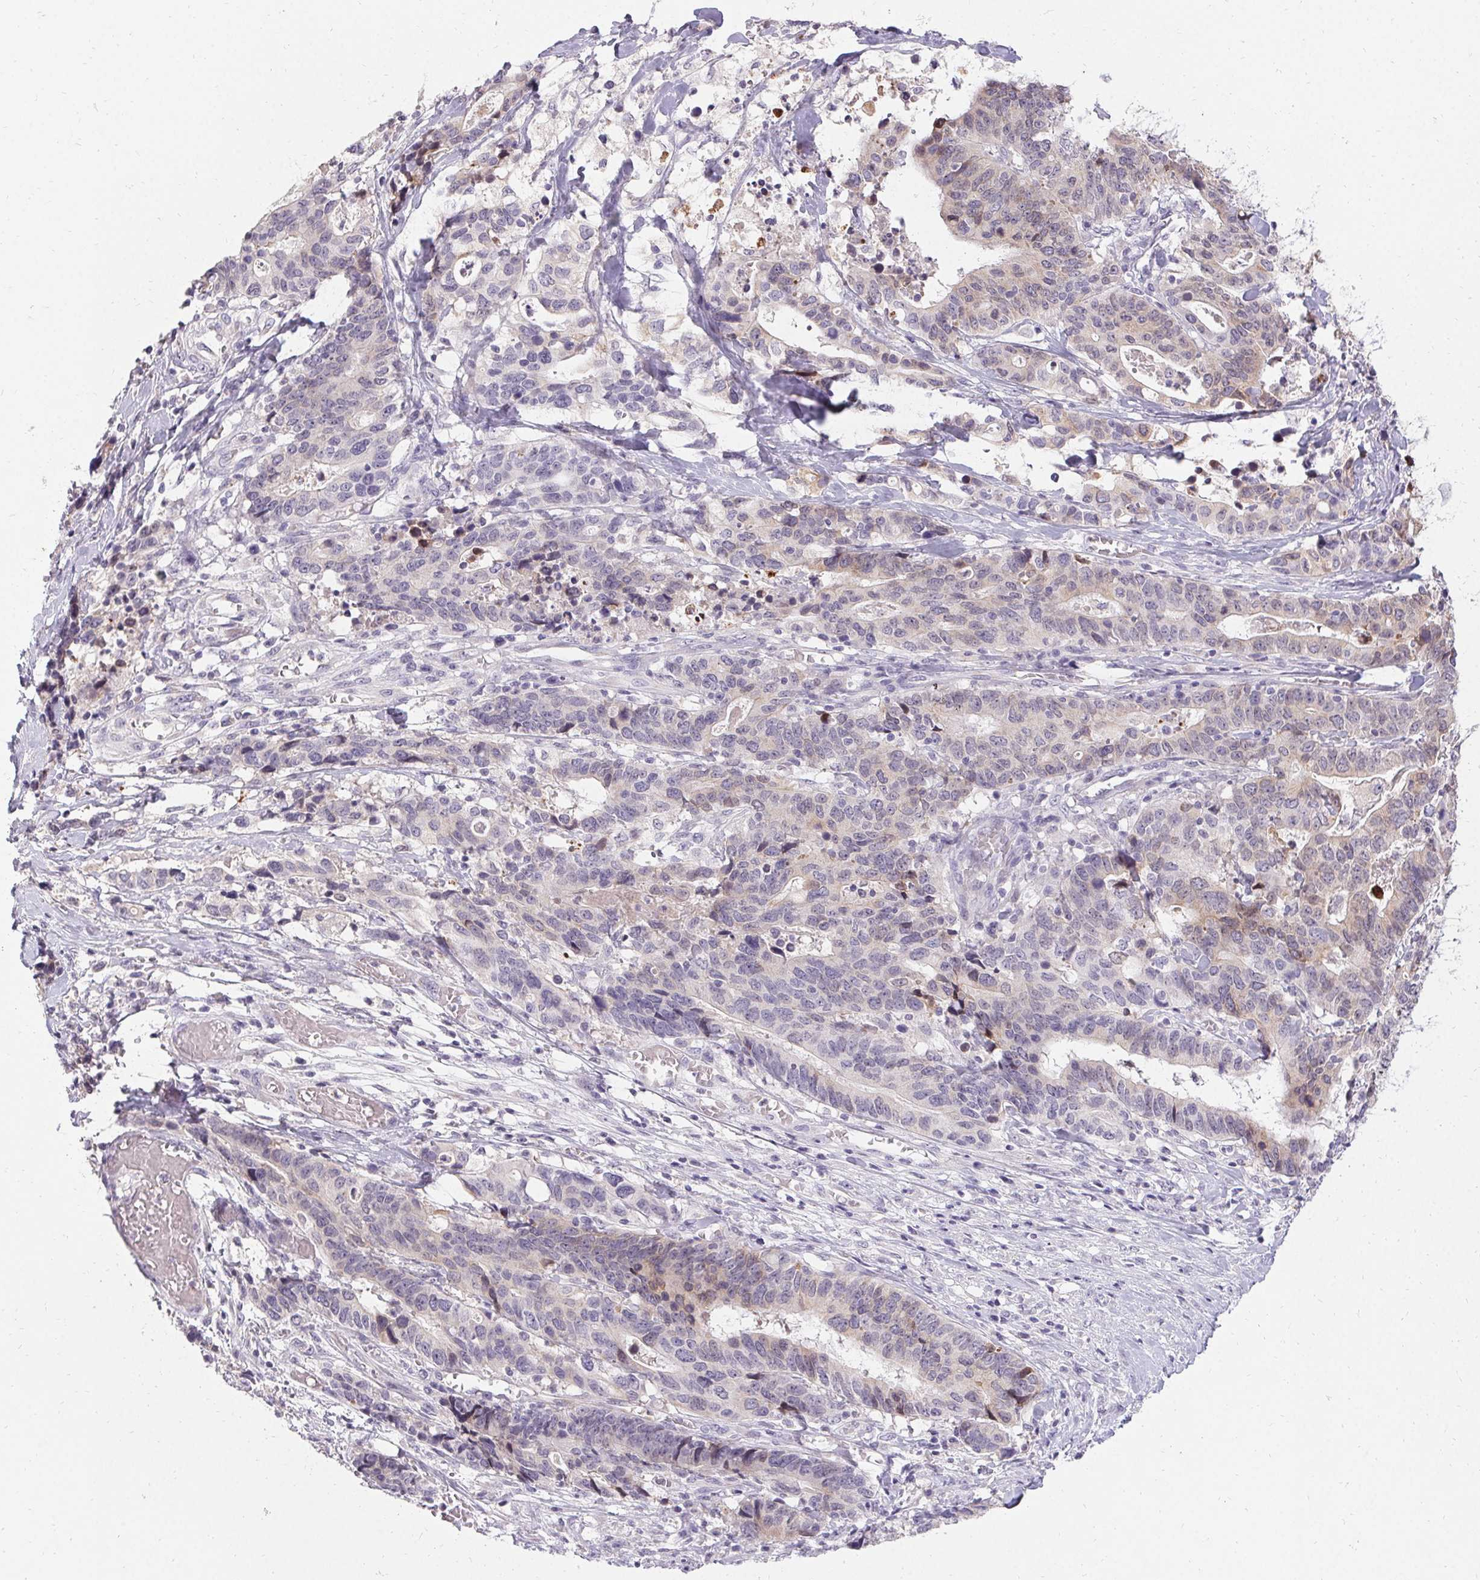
{"staining": {"intensity": "weak", "quantity": "25%-75%", "location": "cytoplasmic/membranous"}, "tissue": "stomach cancer", "cell_type": "Tumor cells", "image_type": "cancer", "snomed": [{"axis": "morphology", "description": "Adenocarcinoma, NOS"}, {"axis": "topography", "description": "Stomach, upper"}], "caption": "Stomach adenocarcinoma stained with DAB (3,3'-diaminobenzidine) immunohistochemistry (IHC) demonstrates low levels of weak cytoplasmic/membranous expression in about 25%-75% of tumor cells.", "gene": "HSD17B3", "patient": {"sex": "female", "age": 67}}